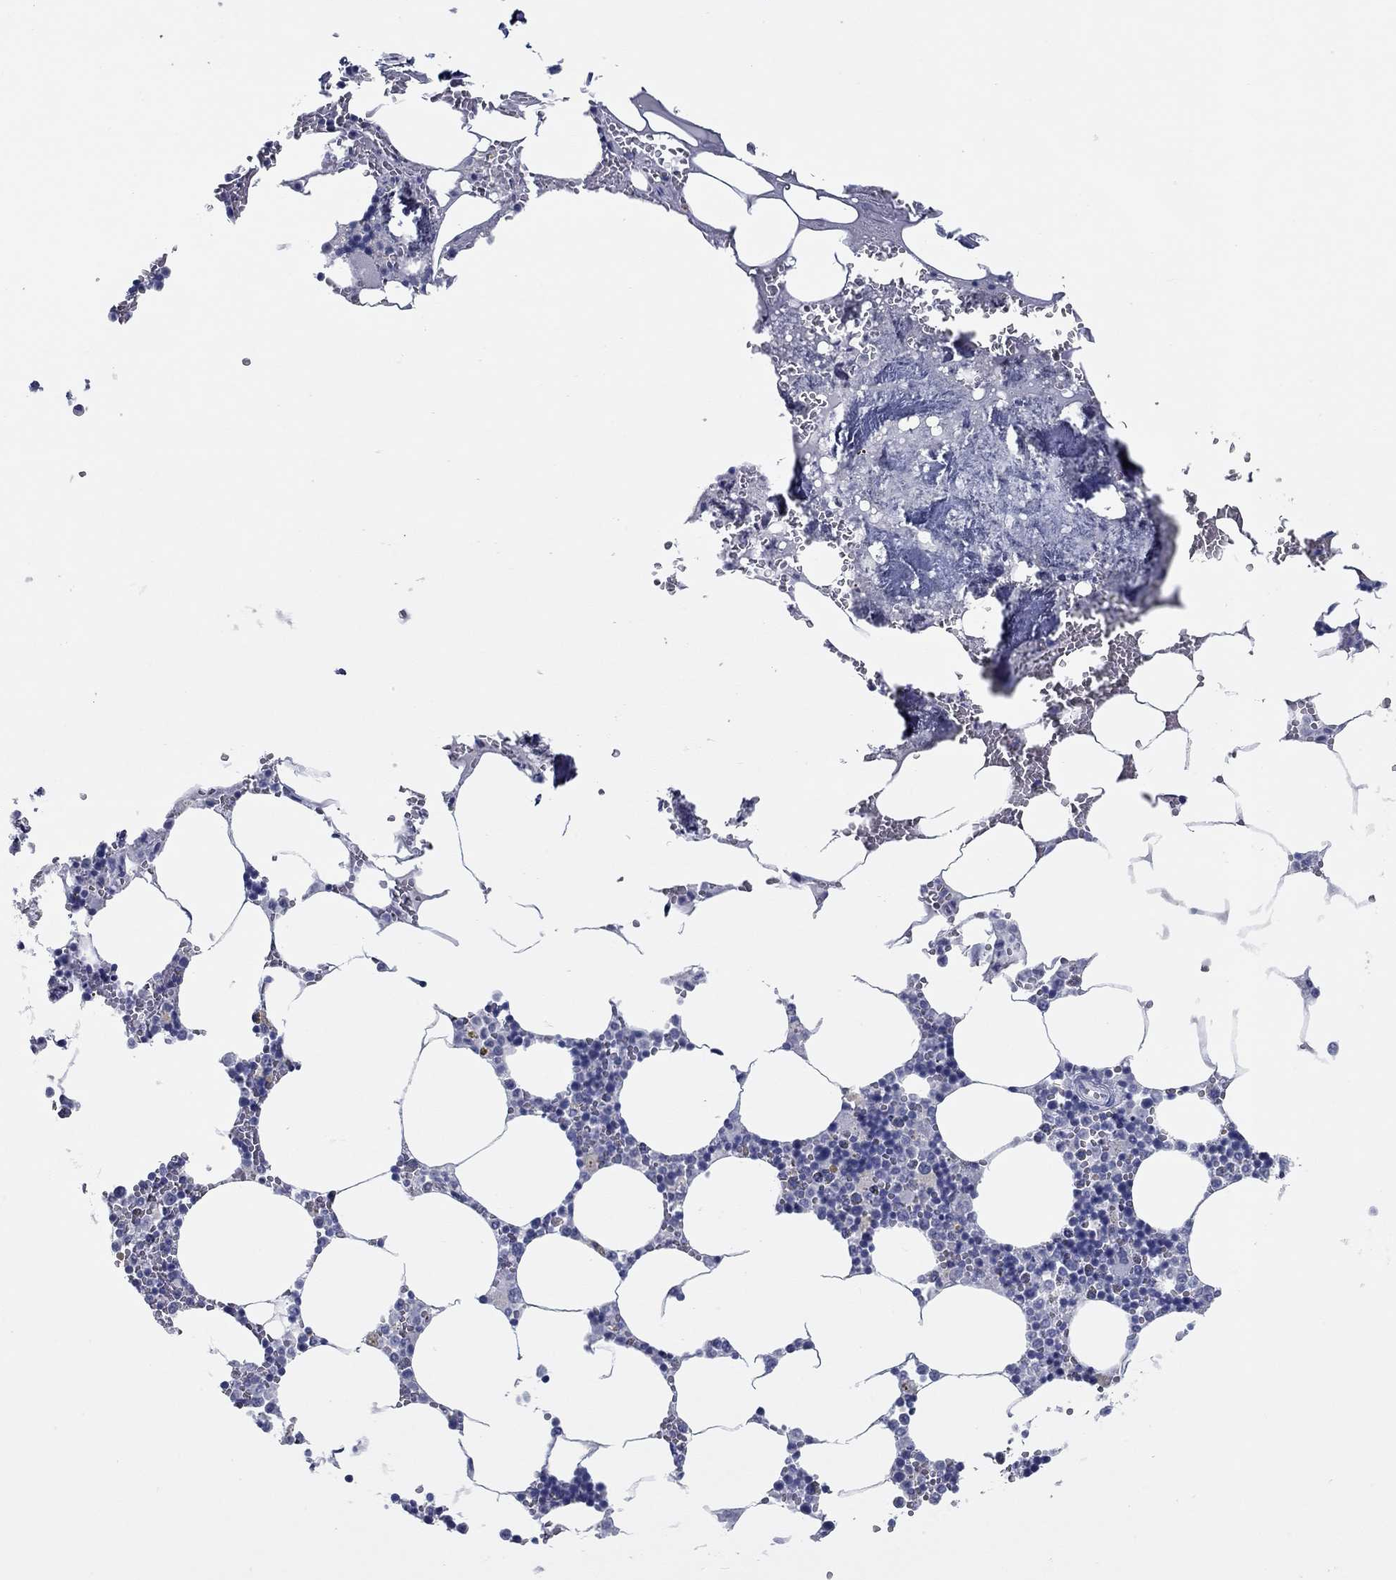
{"staining": {"intensity": "negative", "quantity": "none", "location": "none"}, "tissue": "bone marrow", "cell_type": "Hematopoietic cells", "image_type": "normal", "snomed": [{"axis": "morphology", "description": "Normal tissue, NOS"}, {"axis": "topography", "description": "Bone marrow"}], "caption": "Immunohistochemical staining of unremarkable bone marrow exhibits no significant staining in hematopoietic cells. Brightfield microscopy of immunohistochemistry (IHC) stained with DAB (brown) and hematoxylin (blue), captured at high magnification.", "gene": "KIRREL2", "patient": {"sex": "male", "age": 54}}